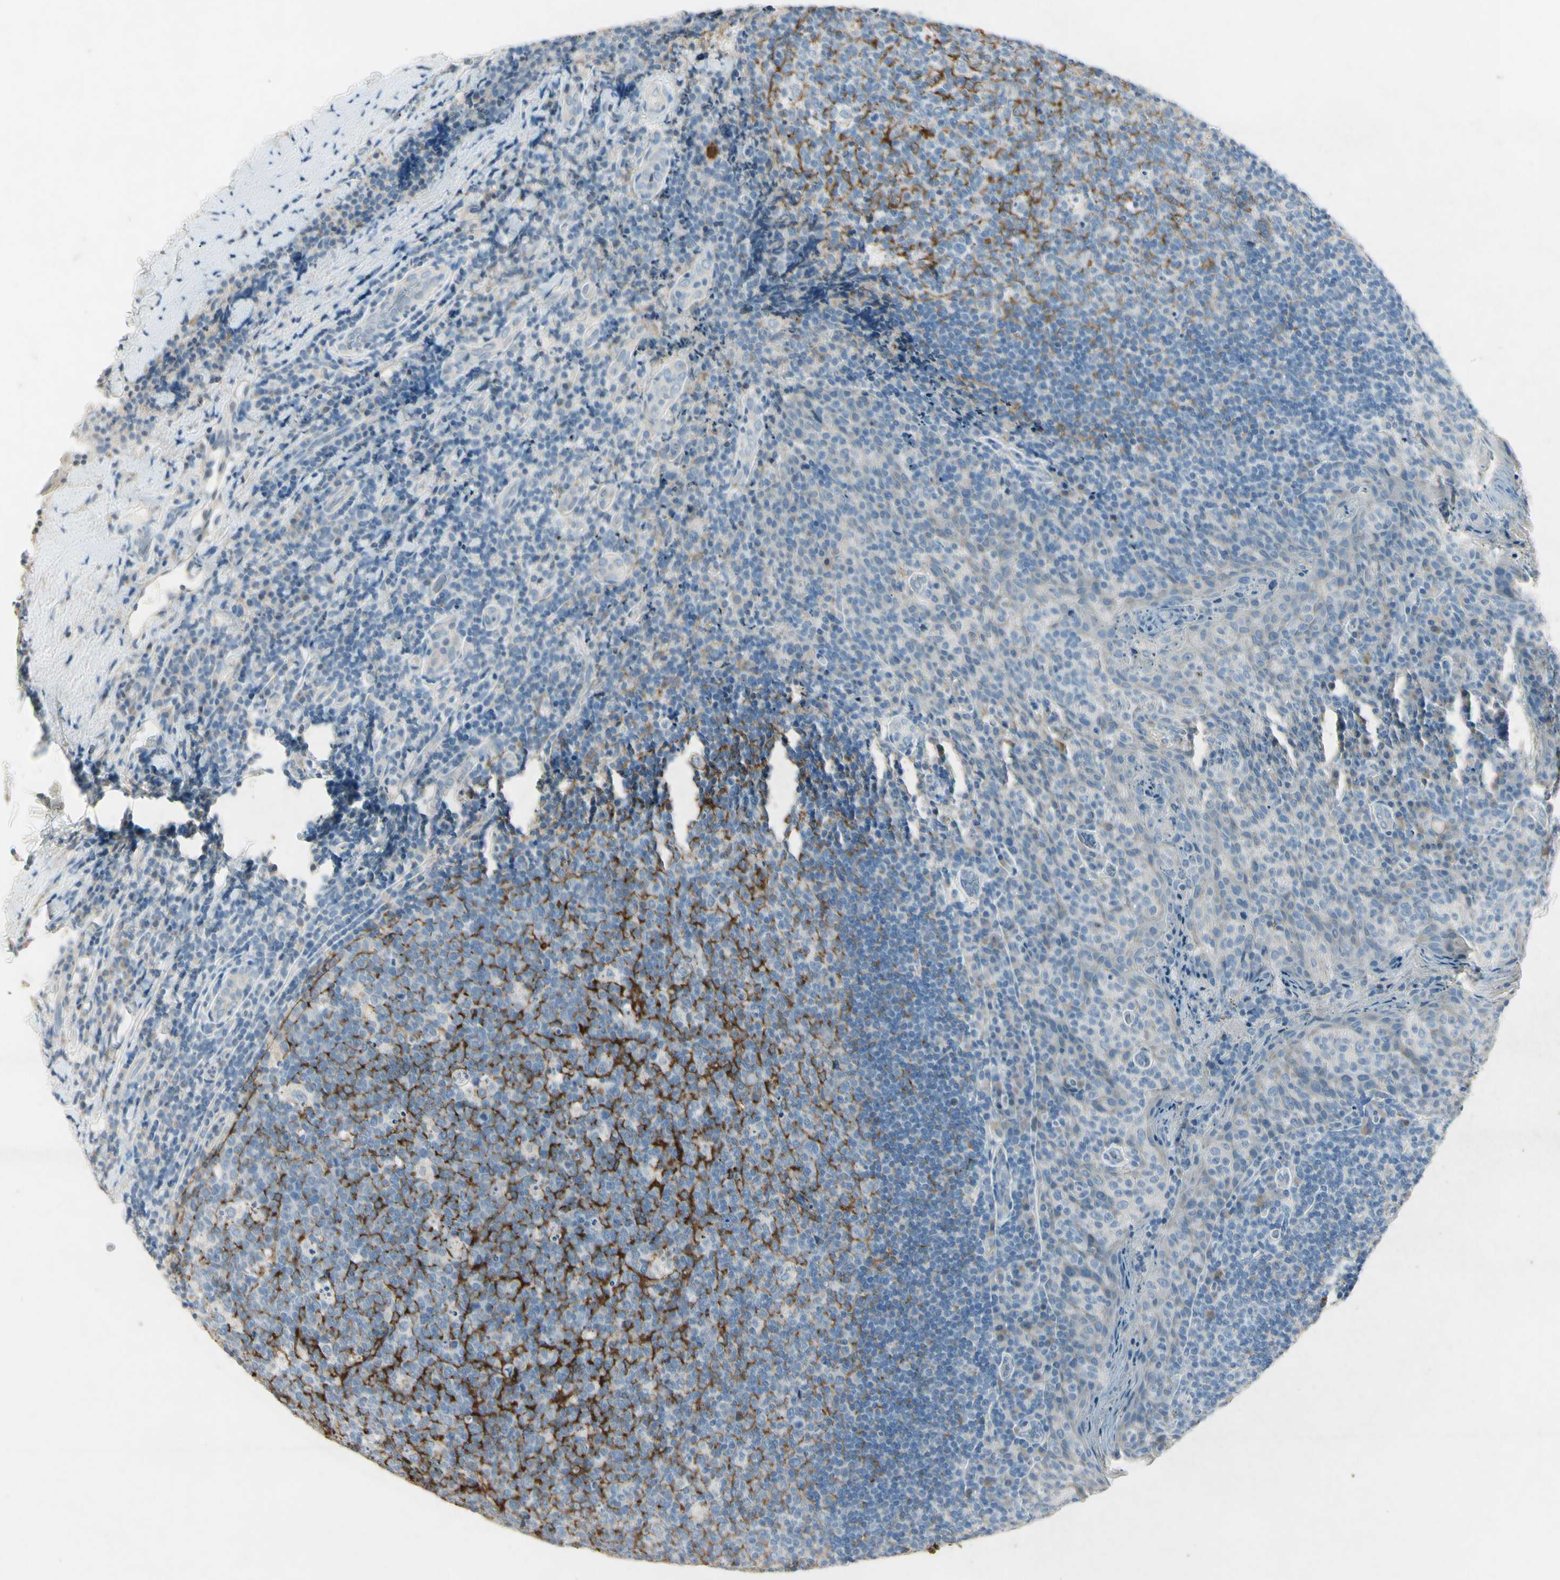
{"staining": {"intensity": "strong", "quantity": "<25%", "location": "cytoplasmic/membranous"}, "tissue": "tonsil", "cell_type": "Germinal center cells", "image_type": "normal", "snomed": [{"axis": "morphology", "description": "Normal tissue, NOS"}, {"axis": "topography", "description": "Tonsil"}], "caption": "Immunohistochemistry (IHC) photomicrograph of normal tonsil: human tonsil stained using IHC demonstrates medium levels of strong protein expression localized specifically in the cytoplasmic/membranous of germinal center cells, appearing as a cytoplasmic/membranous brown color.", "gene": "SNAP91", "patient": {"sex": "male", "age": 17}}